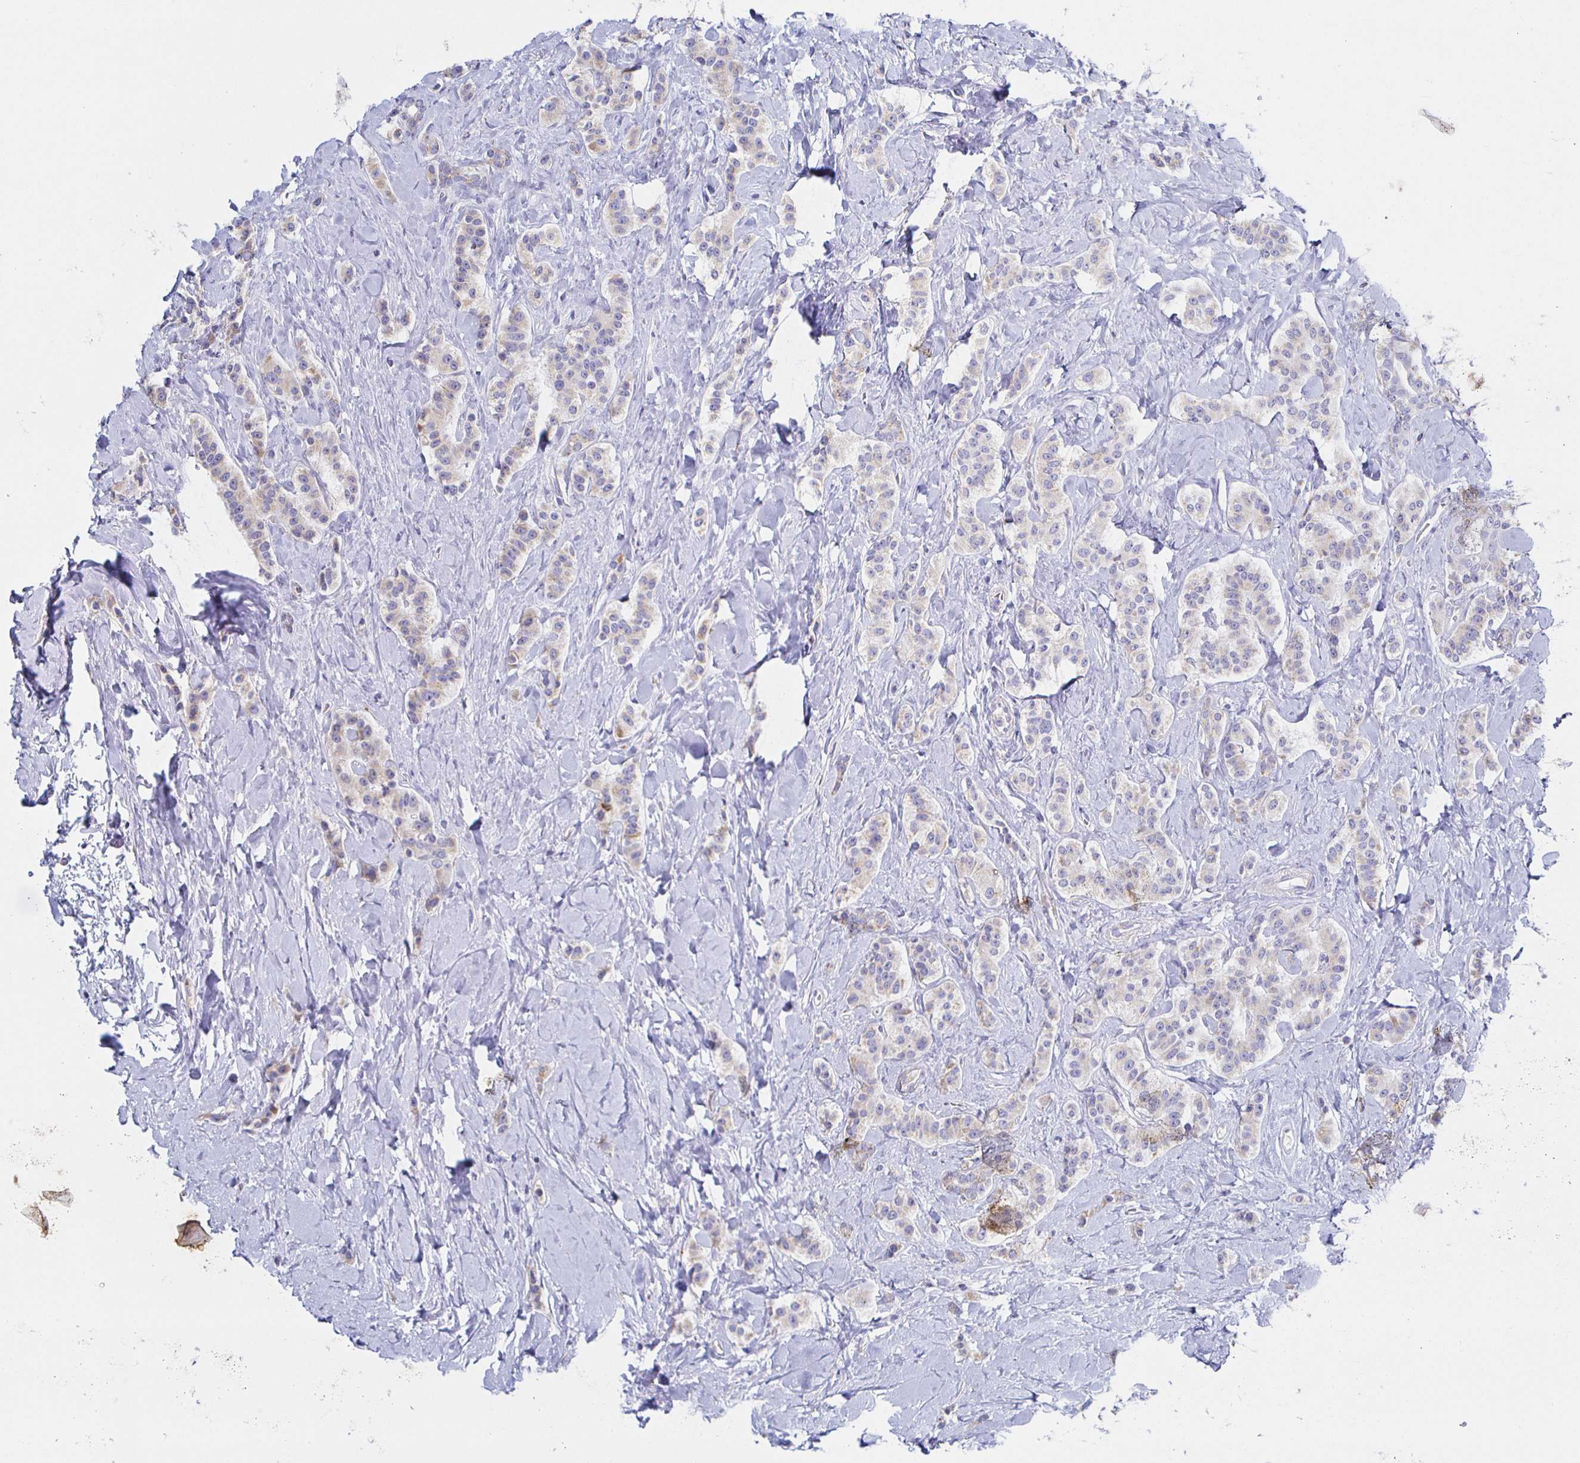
{"staining": {"intensity": "weak", "quantity": "<25%", "location": "cytoplasmic/membranous"}, "tissue": "carcinoid", "cell_type": "Tumor cells", "image_type": "cancer", "snomed": [{"axis": "morphology", "description": "Normal tissue, NOS"}, {"axis": "morphology", "description": "Carcinoid, malignant, NOS"}, {"axis": "topography", "description": "Pancreas"}], "caption": "A micrograph of carcinoid stained for a protein reveals no brown staining in tumor cells.", "gene": "SYNGR4", "patient": {"sex": "male", "age": 36}}